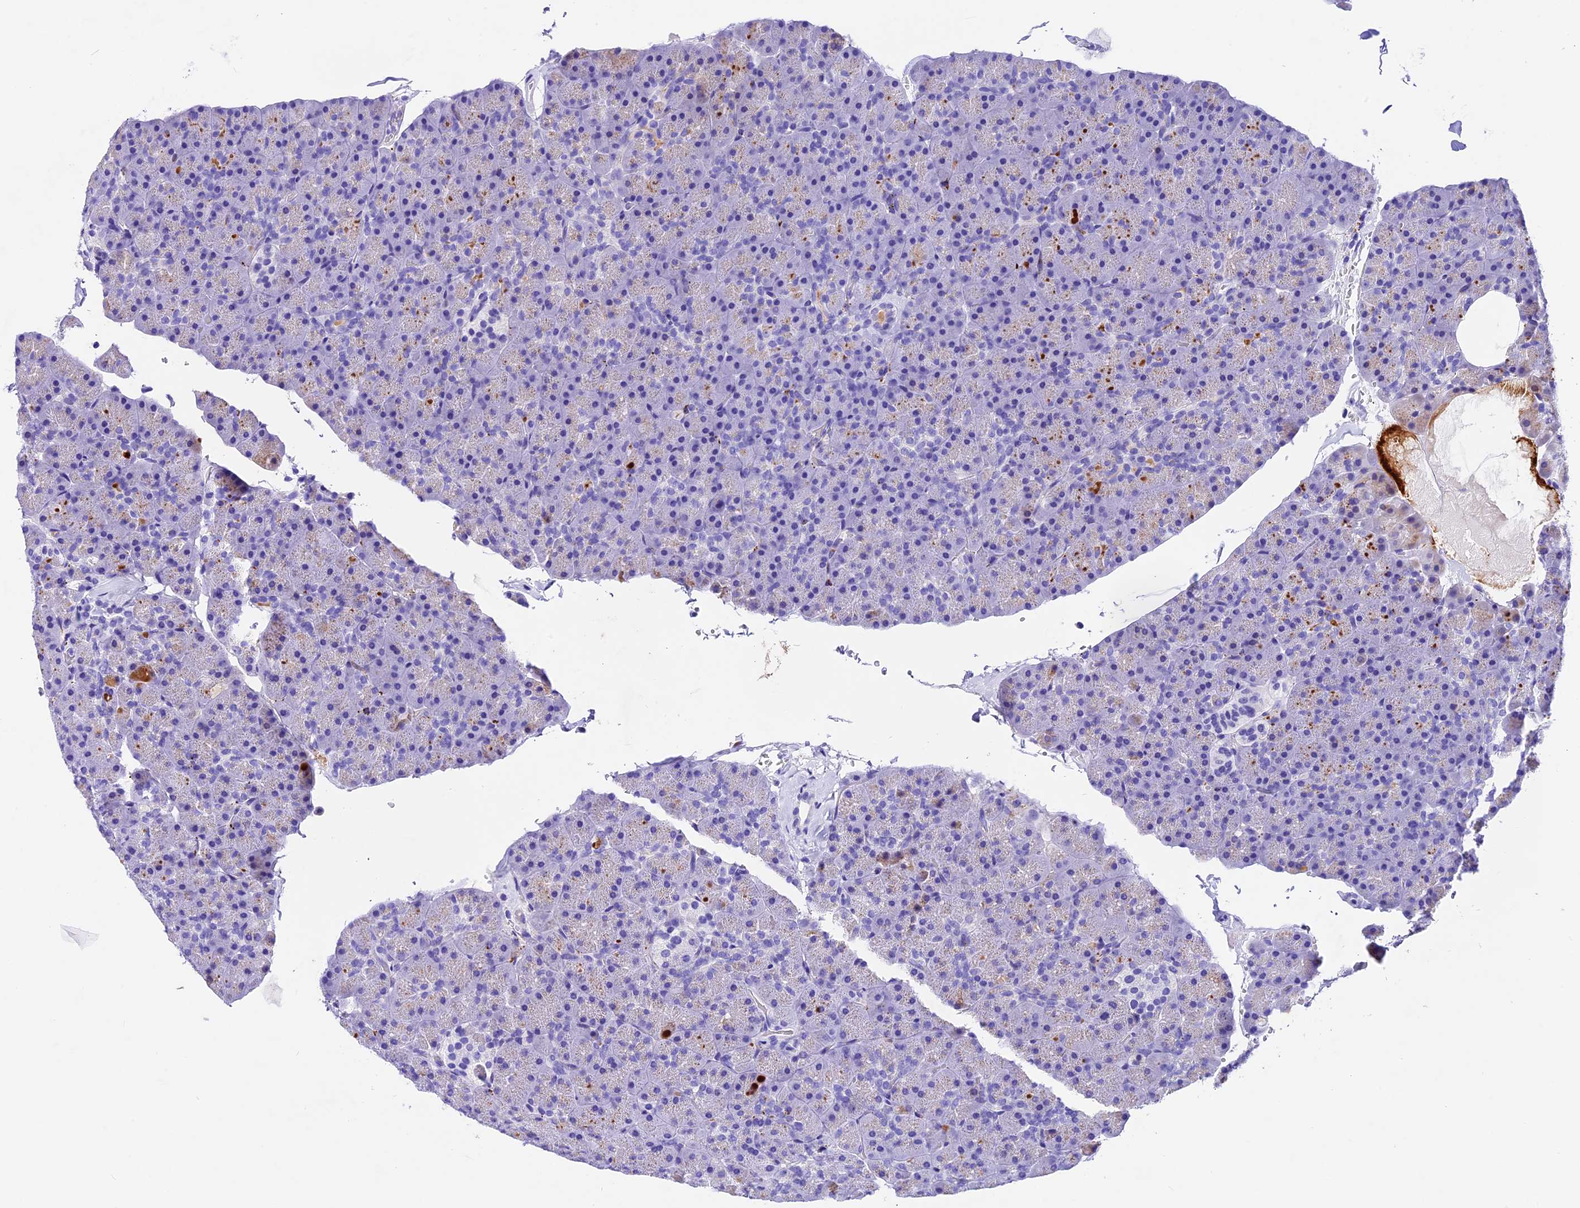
{"staining": {"intensity": "strong", "quantity": "<25%", "location": "cytoplasmic/membranous"}, "tissue": "pancreas", "cell_type": "Exocrine glandular cells", "image_type": "normal", "snomed": [{"axis": "morphology", "description": "Normal tissue, NOS"}, {"axis": "topography", "description": "Pancreas"}], "caption": "A brown stain shows strong cytoplasmic/membranous staining of a protein in exocrine glandular cells of benign pancreas.", "gene": "PSG11", "patient": {"sex": "male", "age": 36}}